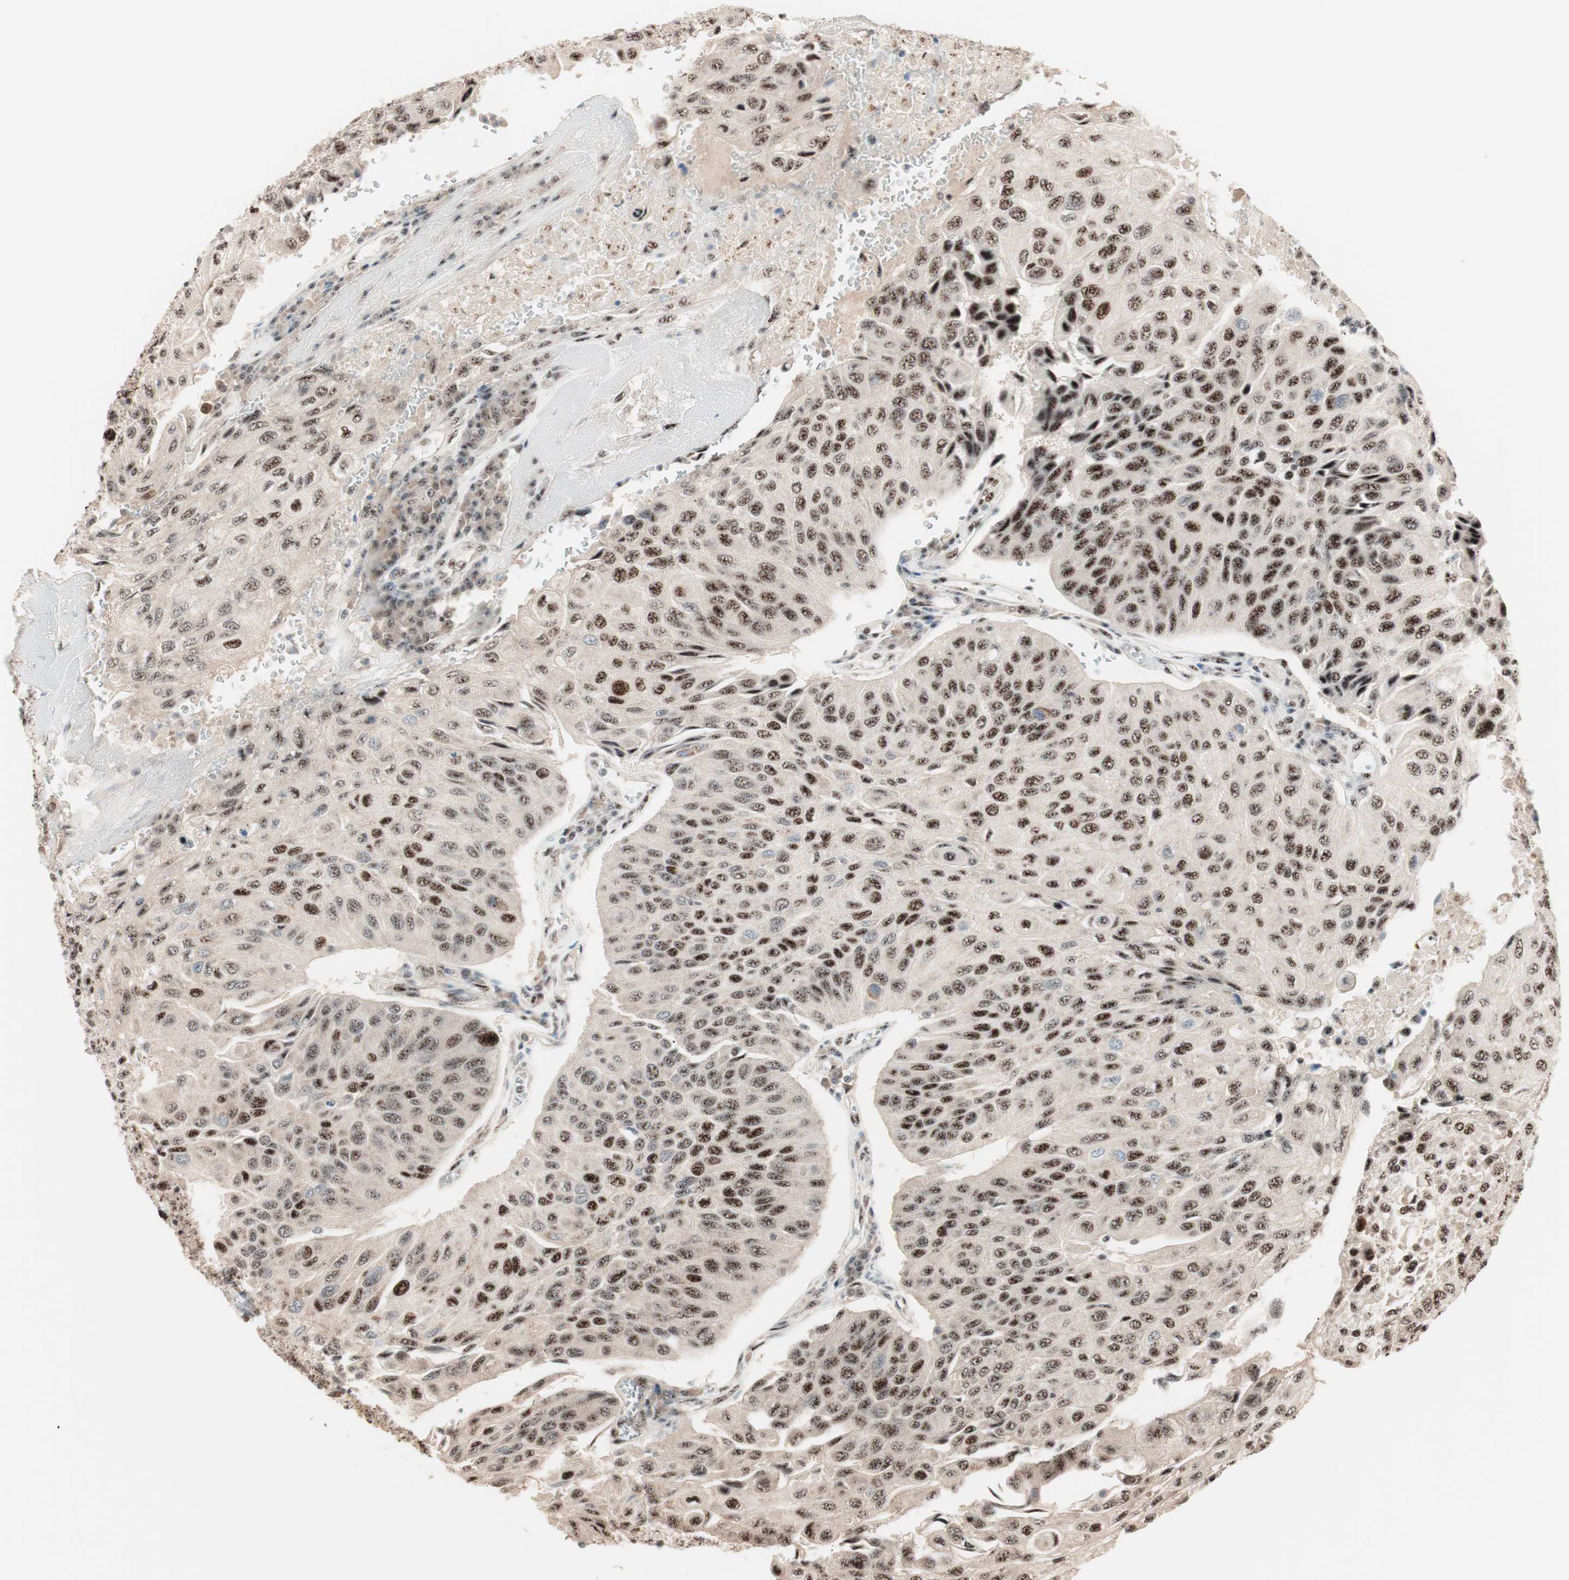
{"staining": {"intensity": "moderate", "quantity": ">75%", "location": "nuclear"}, "tissue": "urothelial cancer", "cell_type": "Tumor cells", "image_type": "cancer", "snomed": [{"axis": "morphology", "description": "Urothelial carcinoma, High grade"}, {"axis": "topography", "description": "Urinary bladder"}], "caption": "Immunohistochemistry of human urothelial carcinoma (high-grade) shows medium levels of moderate nuclear positivity in about >75% of tumor cells.", "gene": "NR5A2", "patient": {"sex": "male", "age": 66}}